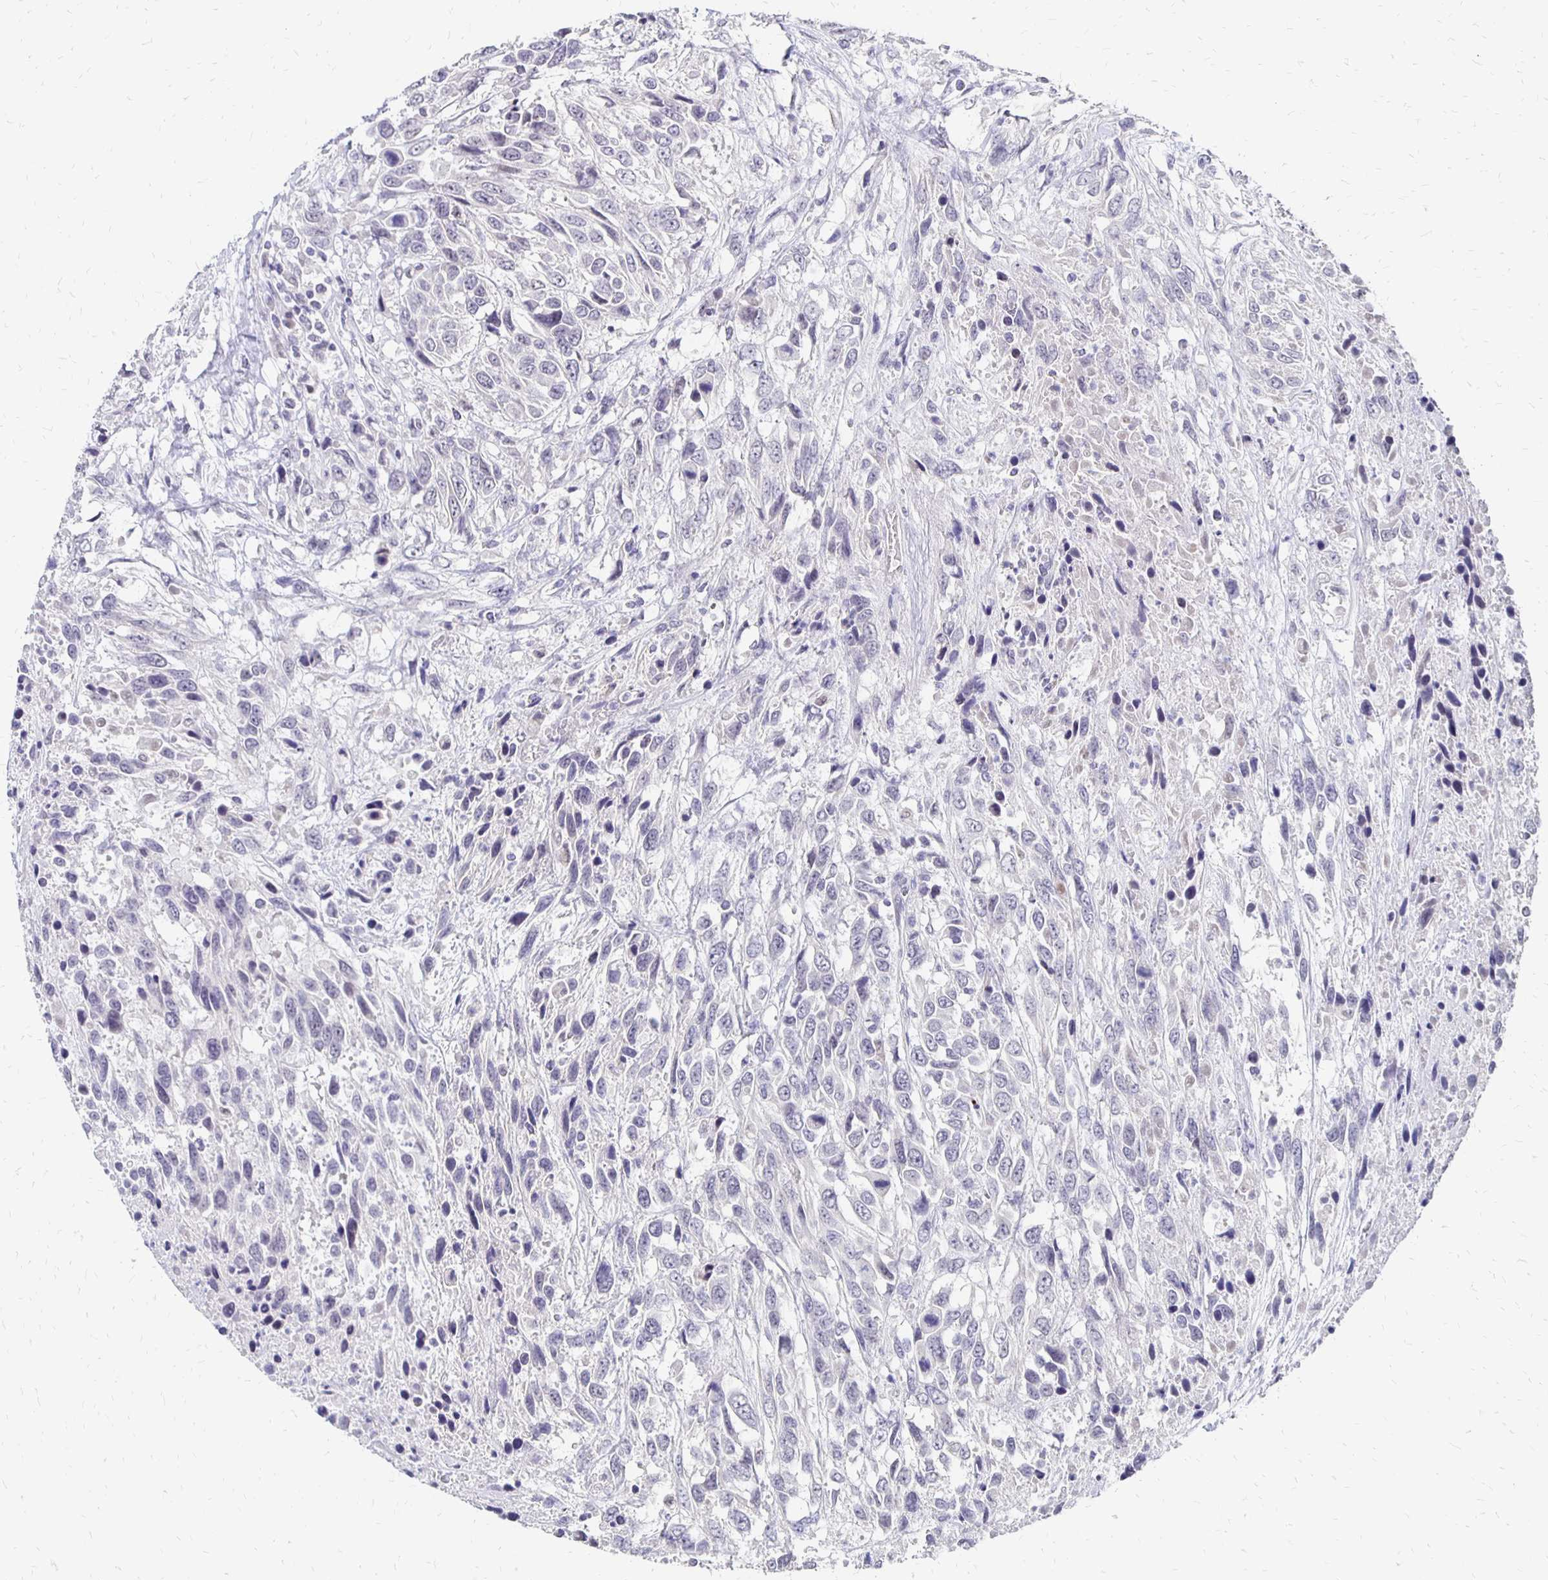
{"staining": {"intensity": "negative", "quantity": "none", "location": "none"}, "tissue": "urothelial cancer", "cell_type": "Tumor cells", "image_type": "cancer", "snomed": [{"axis": "morphology", "description": "Urothelial carcinoma, High grade"}, {"axis": "topography", "description": "Urinary bladder"}], "caption": "Immunohistochemistry (IHC) of urothelial cancer shows no positivity in tumor cells. (Stains: DAB (3,3'-diaminobenzidine) immunohistochemistry with hematoxylin counter stain, Microscopy: brightfield microscopy at high magnification).", "gene": "ATOSB", "patient": {"sex": "female", "age": 70}}